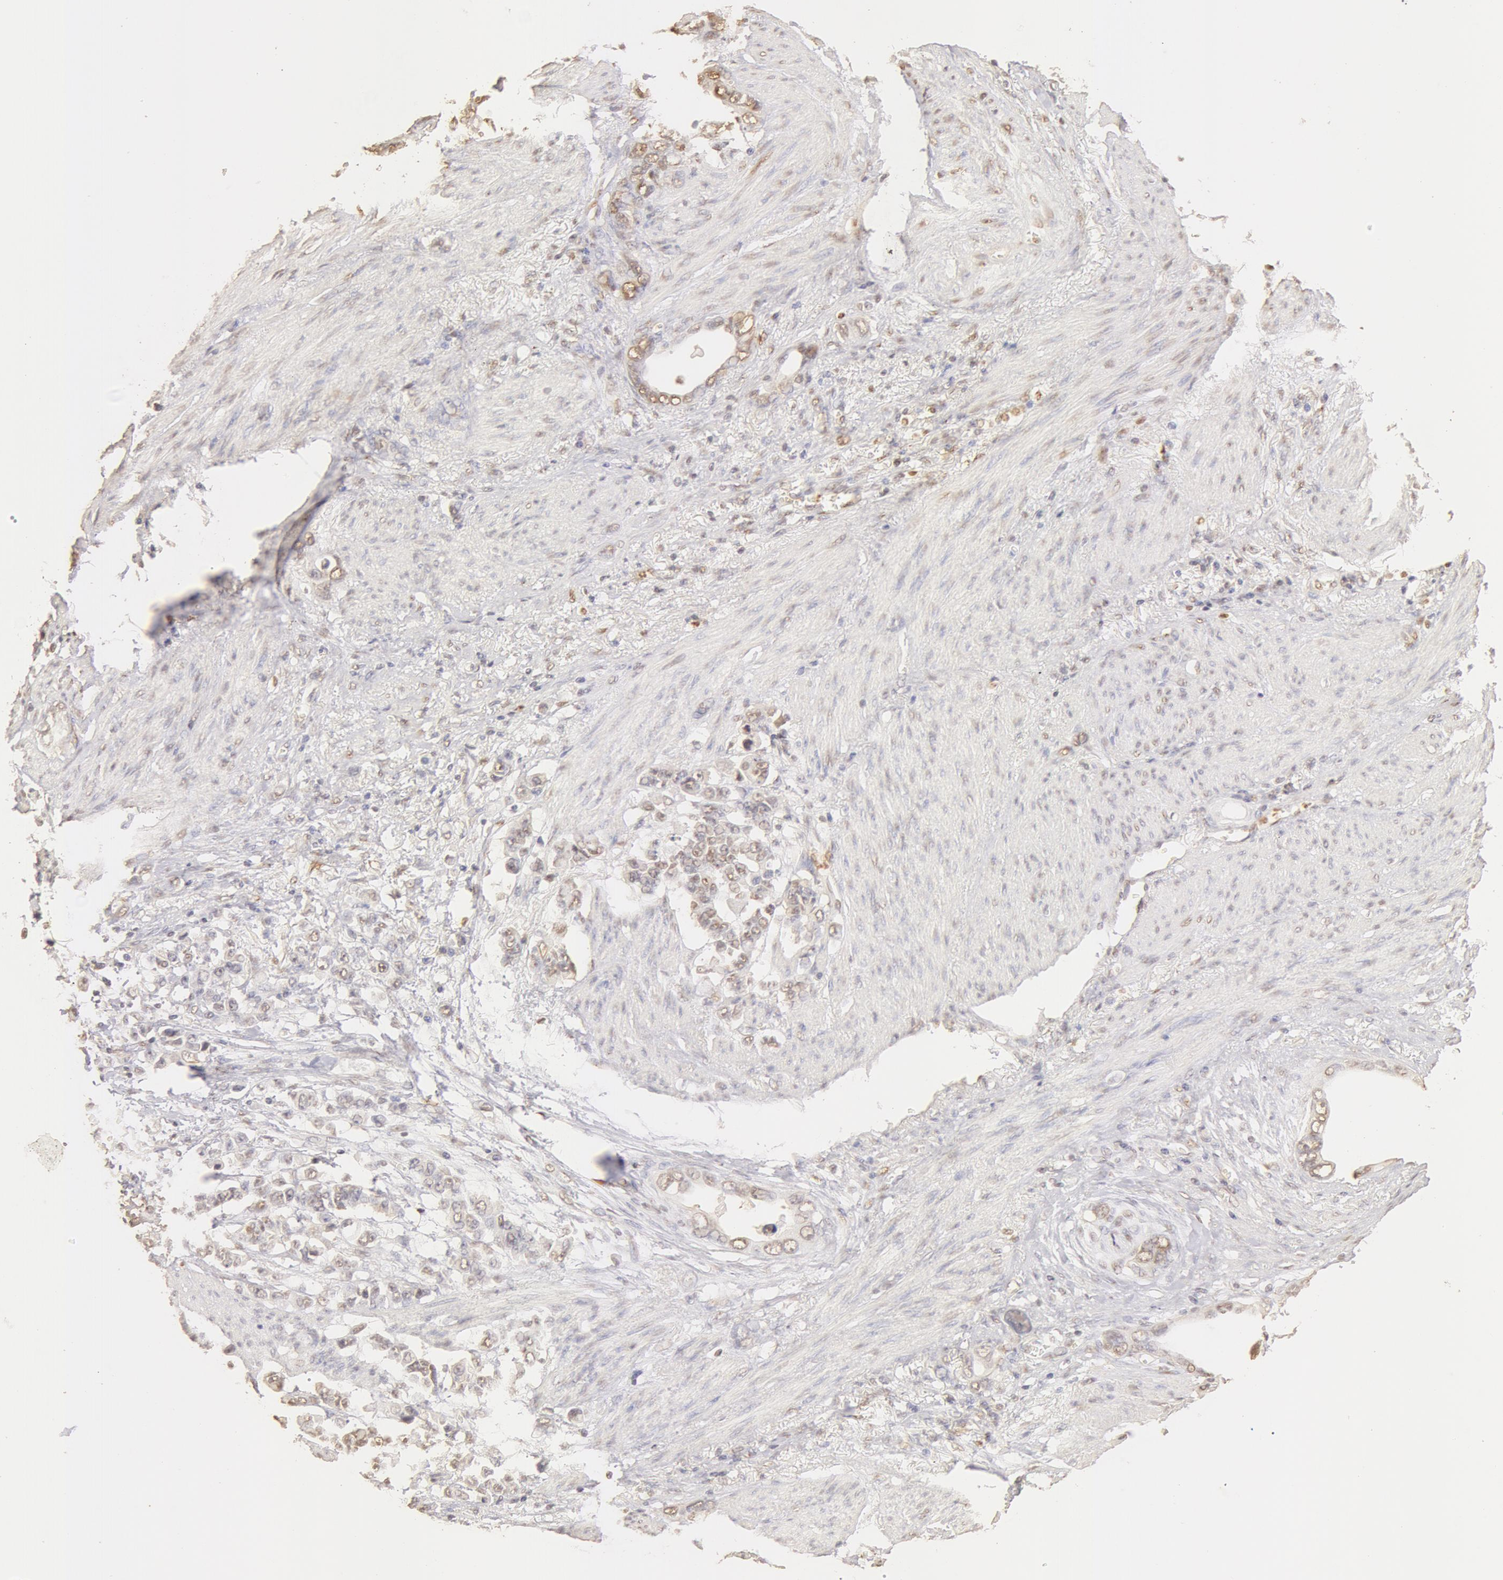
{"staining": {"intensity": "weak", "quantity": ">75%", "location": "cytoplasmic/membranous,nuclear"}, "tissue": "stomach cancer", "cell_type": "Tumor cells", "image_type": "cancer", "snomed": [{"axis": "morphology", "description": "Adenocarcinoma, NOS"}, {"axis": "topography", "description": "Stomach"}], "caption": "The histopathology image exhibits staining of stomach cancer, revealing weak cytoplasmic/membranous and nuclear protein expression (brown color) within tumor cells.", "gene": "SNRNP70", "patient": {"sex": "male", "age": 78}}